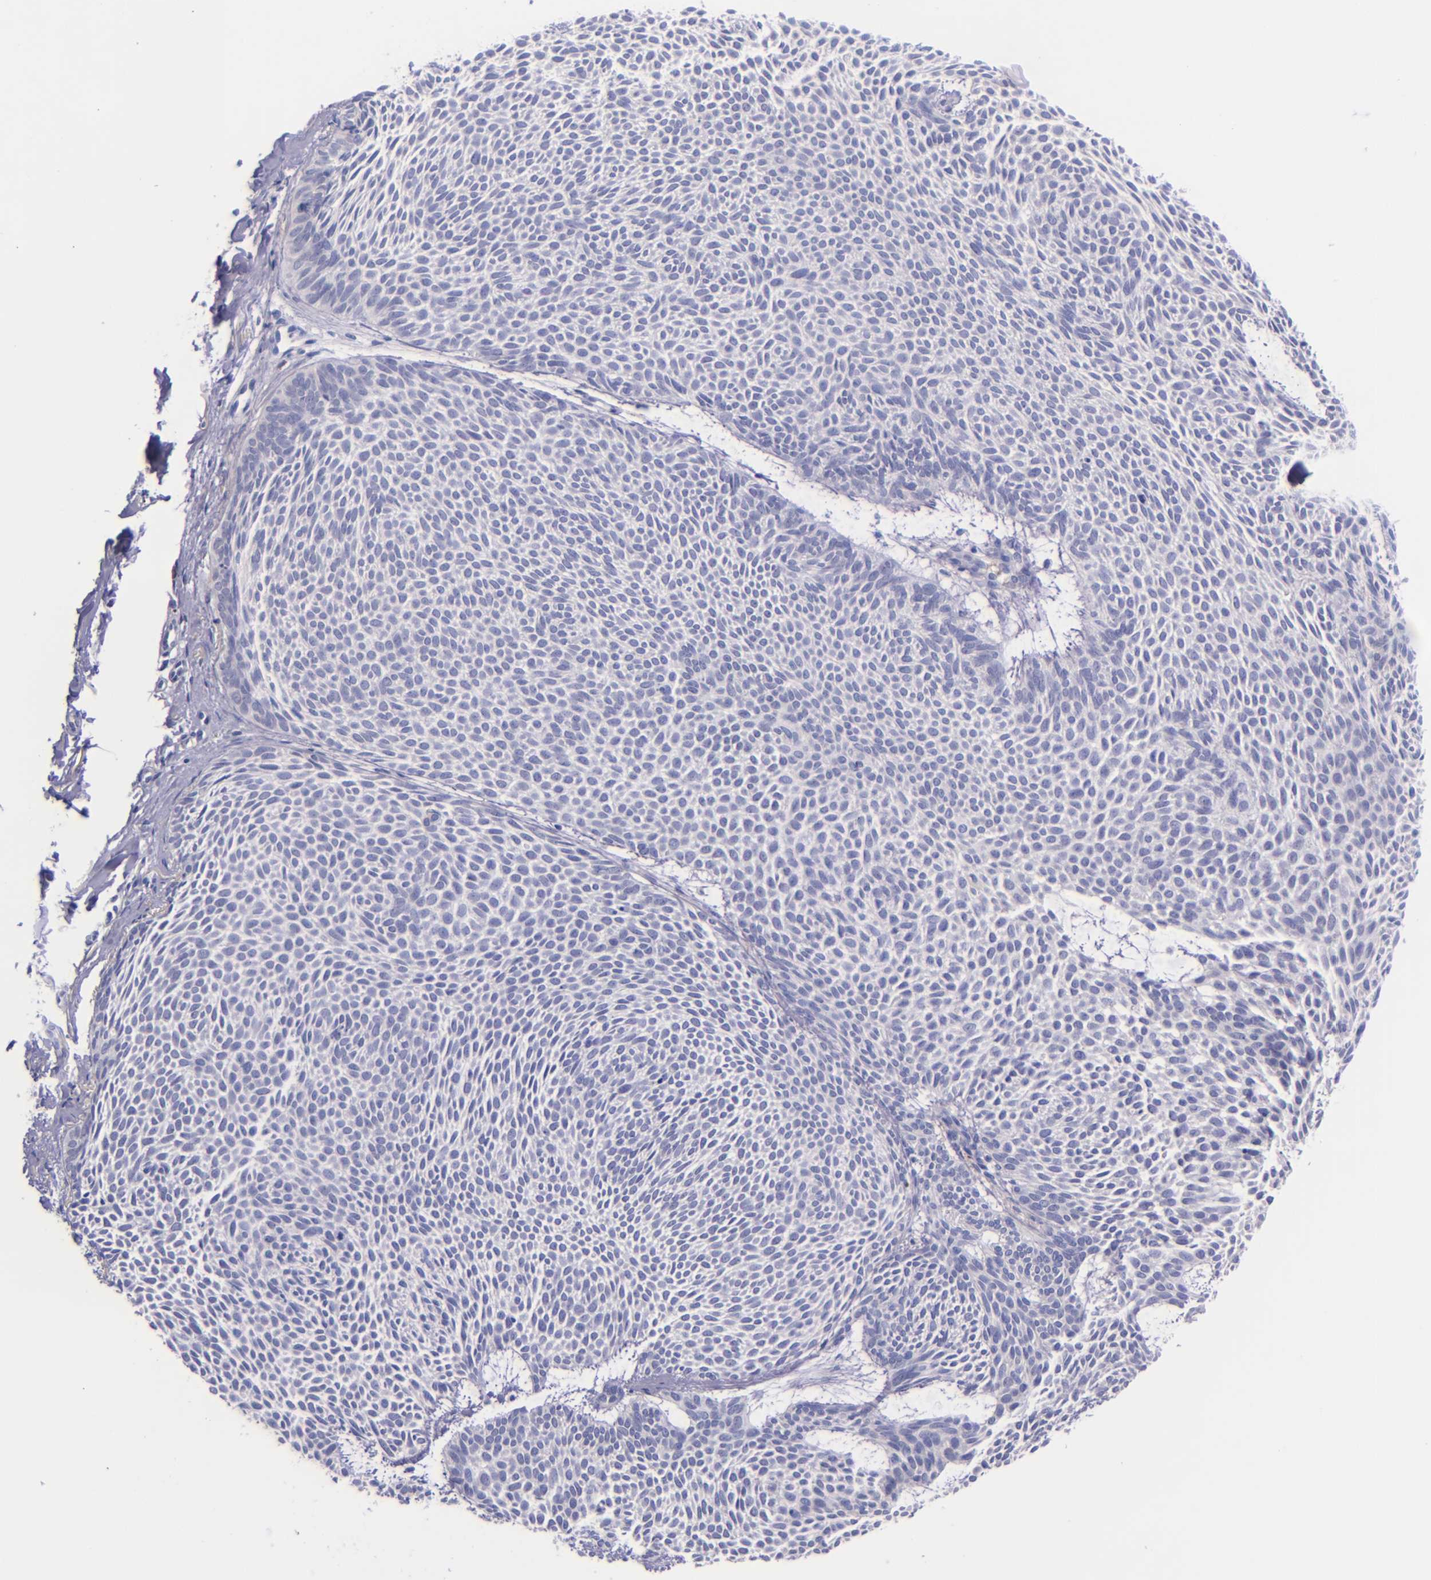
{"staining": {"intensity": "negative", "quantity": "none", "location": "none"}, "tissue": "skin cancer", "cell_type": "Tumor cells", "image_type": "cancer", "snomed": [{"axis": "morphology", "description": "Basal cell carcinoma"}, {"axis": "topography", "description": "Skin"}], "caption": "Immunohistochemistry (IHC) micrograph of skin cancer stained for a protein (brown), which demonstrates no positivity in tumor cells.", "gene": "KNG1", "patient": {"sex": "male", "age": 84}}